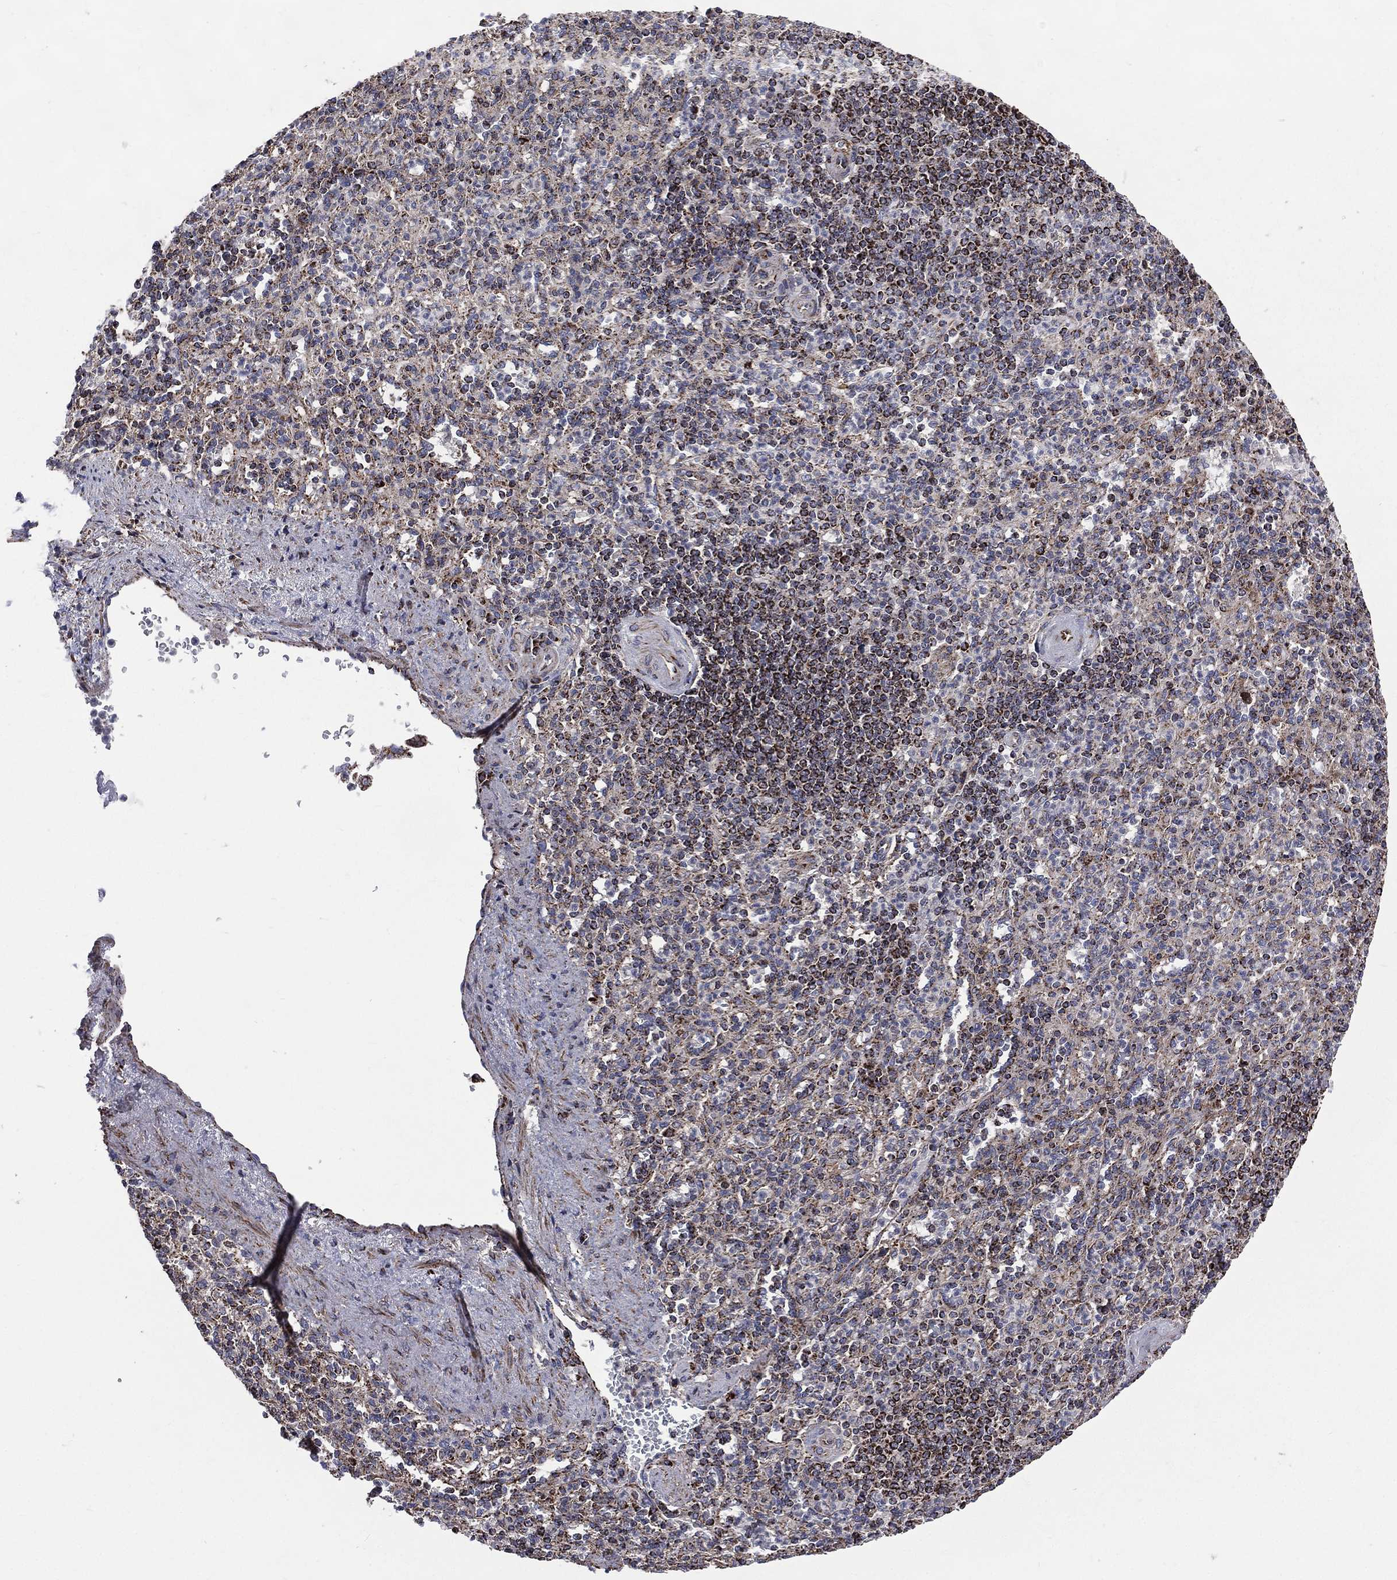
{"staining": {"intensity": "moderate", "quantity": ">75%", "location": "cytoplasmic/membranous"}, "tissue": "spleen", "cell_type": "Cells in red pulp", "image_type": "normal", "snomed": [{"axis": "morphology", "description": "Normal tissue, NOS"}, {"axis": "topography", "description": "Spleen"}], "caption": "An immunohistochemistry (IHC) micrograph of normal tissue is shown. Protein staining in brown highlights moderate cytoplasmic/membranous positivity in spleen within cells in red pulp.", "gene": "GOT2", "patient": {"sex": "female", "age": 74}}